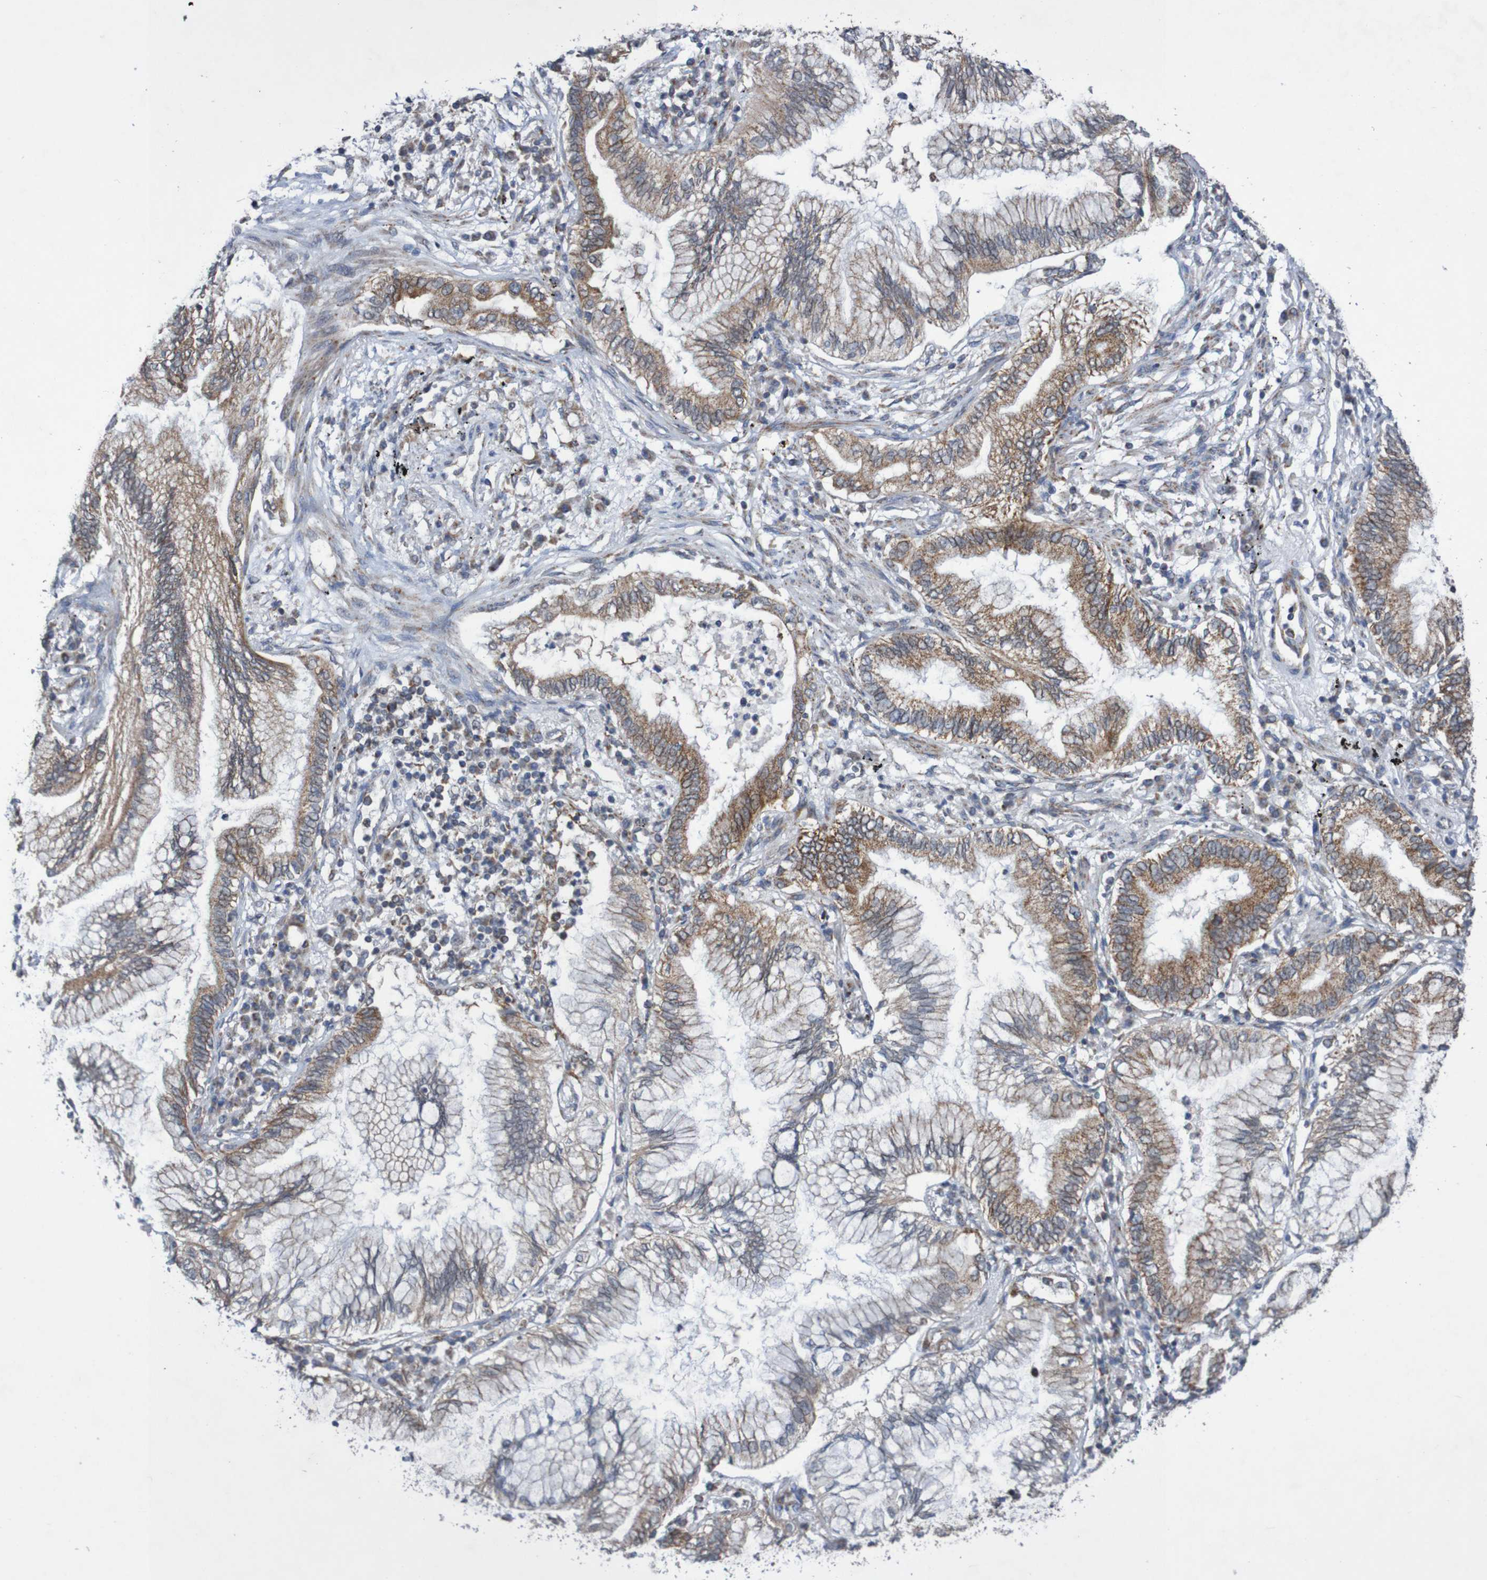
{"staining": {"intensity": "moderate", "quantity": ">75%", "location": "cytoplasmic/membranous"}, "tissue": "lung cancer", "cell_type": "Tumor cells", "image_type": "cancer", "snomed": [{"axis": "morphology", "description": "Normal tissue, NOS"}, {"axis": "morphology", "description": "Adenocarcinoma, NOS"}, {"axis": "topography", "description": "Bronchus"}, {"axis": "topography", "description": "Lung"}], "caption": "Lung cancer stained with a protein marker demonstrates moderate staining in tumor cells.", "gene": "DVL1", "patient": {"sex": "female", "age": 70}}